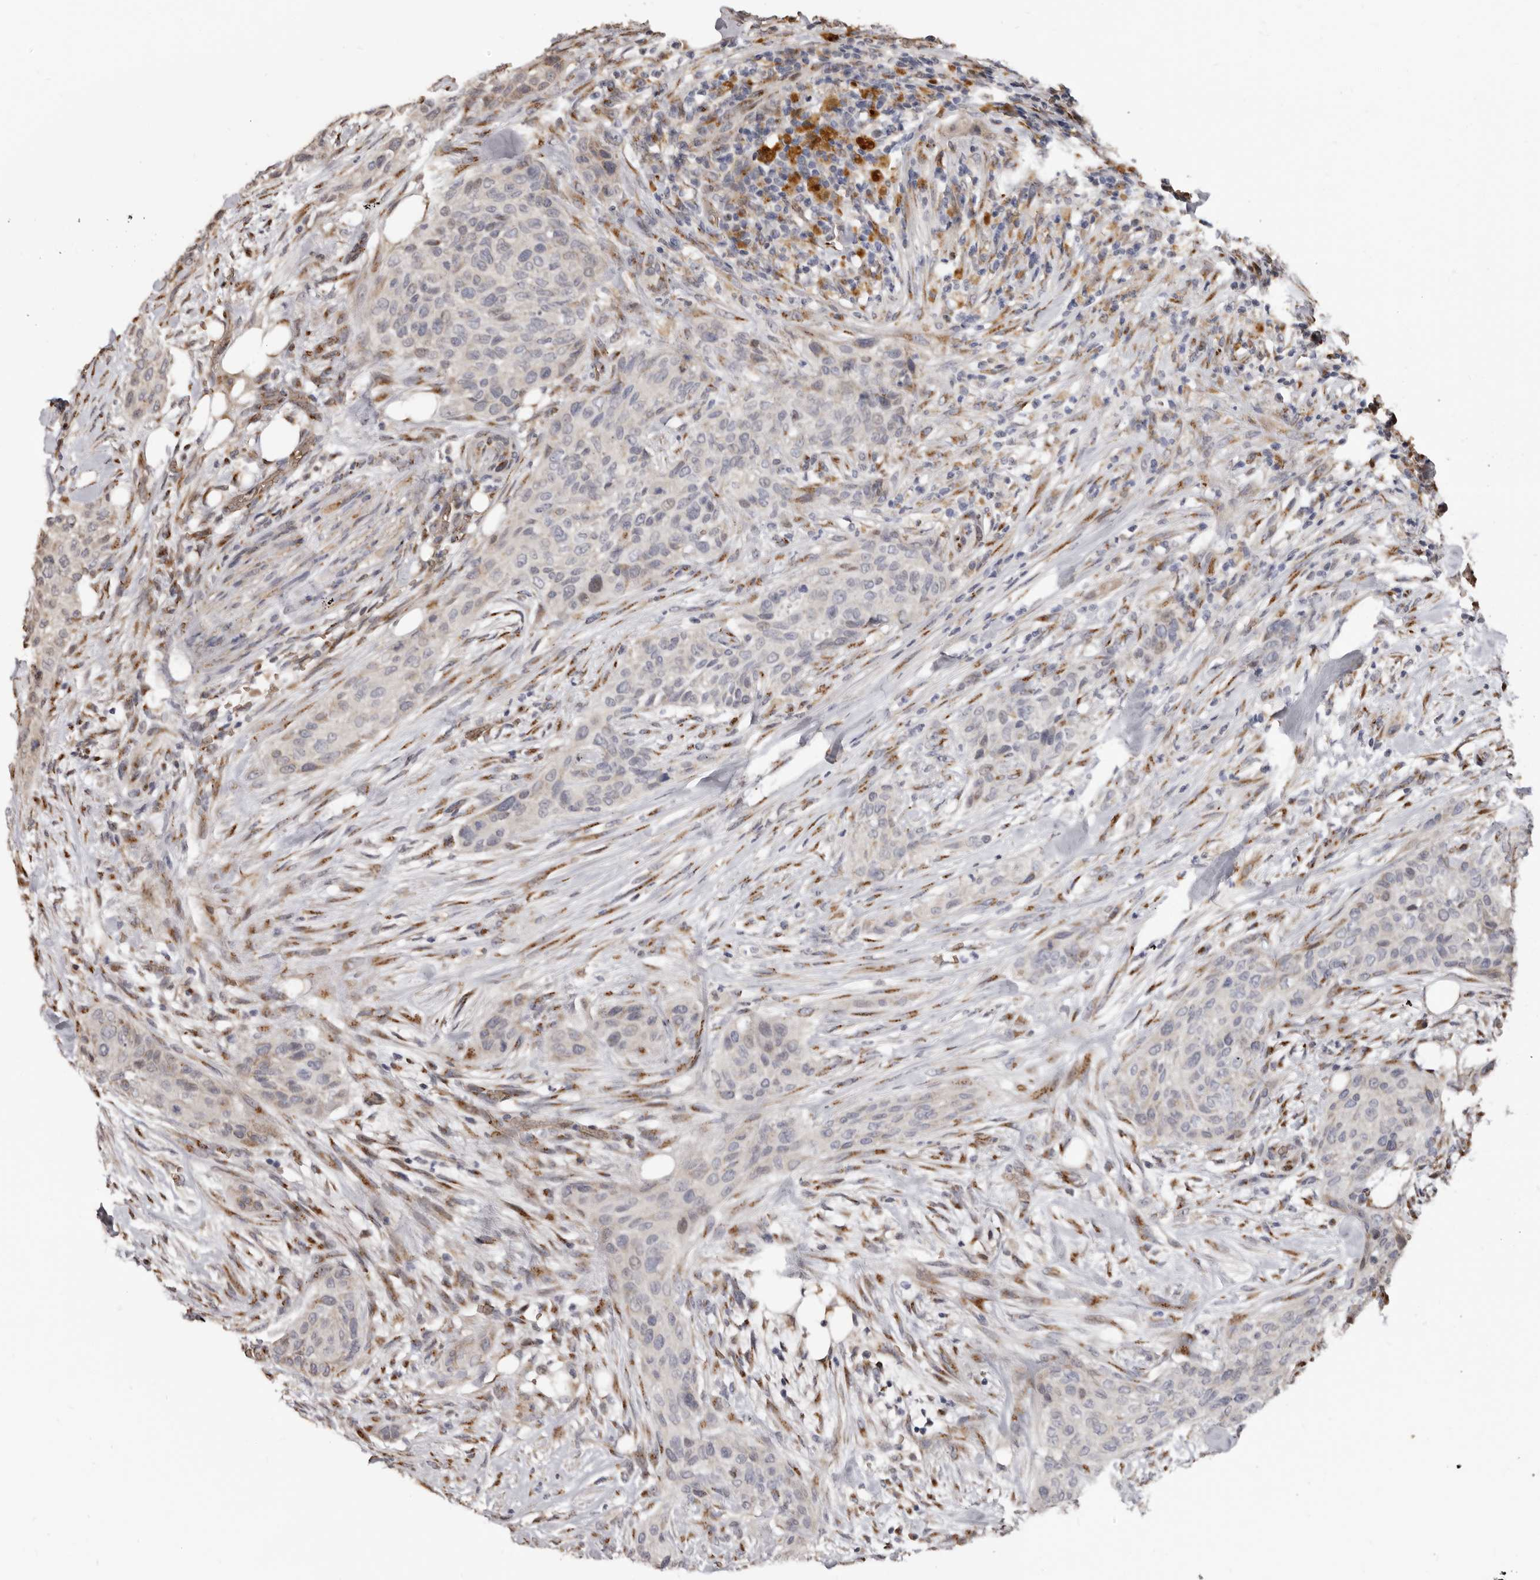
{"staining": {"intensity": "negative", "quantity": "none", "location": "none"}, "tissue": "urothelial cancer", "cell_type": "Tumor cells", "image_type": "cancer", "snomed": [{"axis": "morphology", "description": "Urothelial carcinoma, High grade"}, {"axis": "topography", "description": "Urinary bladder"}], "caption": "The image demonstrates no significant expression in tumor cells of urothelial cancer.", "gene": "ENTREP1", "patient": {"sex": "male", "age": 35}}